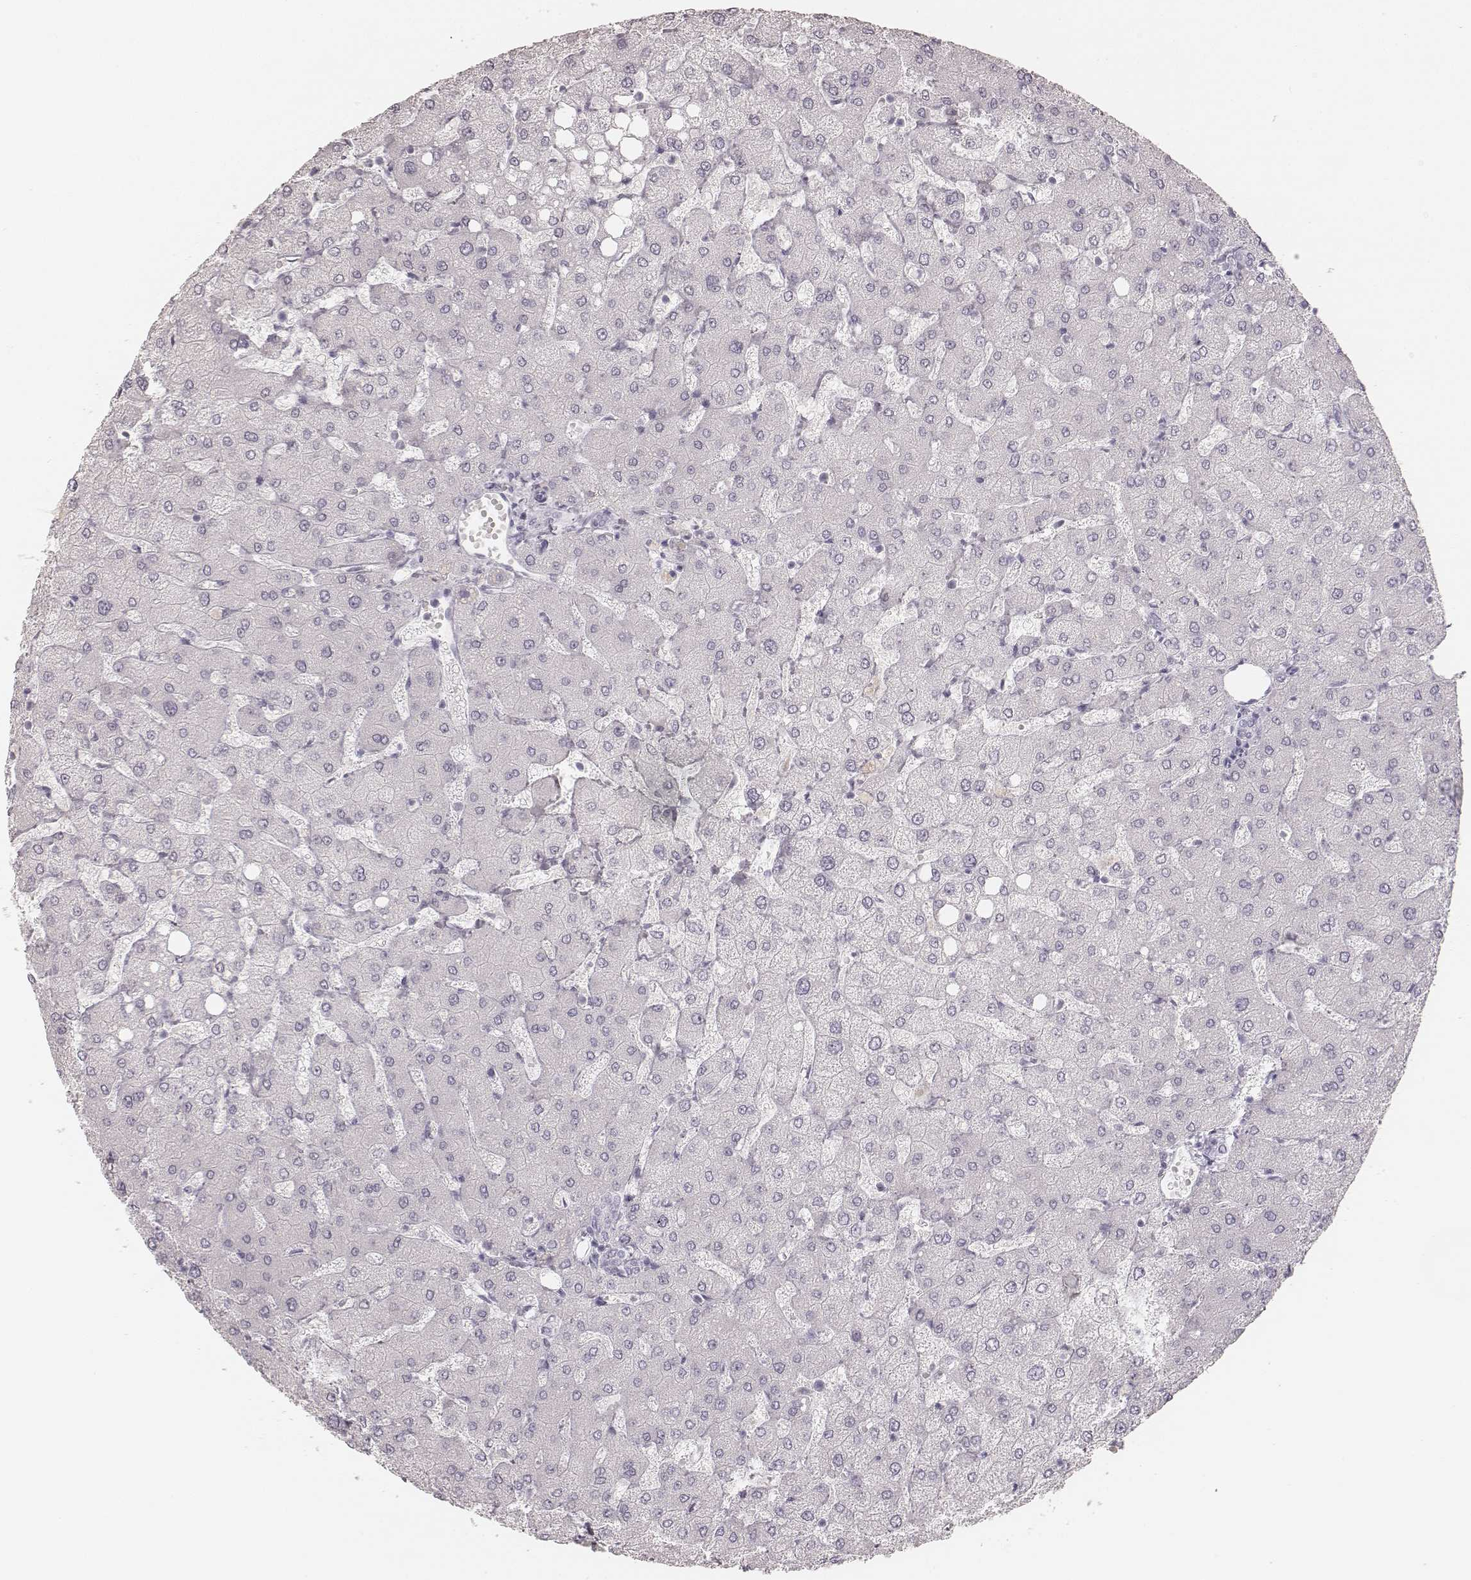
{"staining": {"intensity": "negative", "quantity": "none", "location": "none"}, "tissue": "liver", "cell_type": "Cholangiocytes", "image_type": "normal", "snomed": [{"axis": "morphology", "description": "Normal tissue, NOS"}, {"axis": "topography", "description": "Liver"}], "caption": "The histopathology image demonstrates no significant staining in cholangiocytes of liver. (Brightfield microscopy of DAB (3,3'-diaminobenzidine) IHC at high magnification).", "gene": "KRT82", "patient": {"sex": "female", "age": 54}}